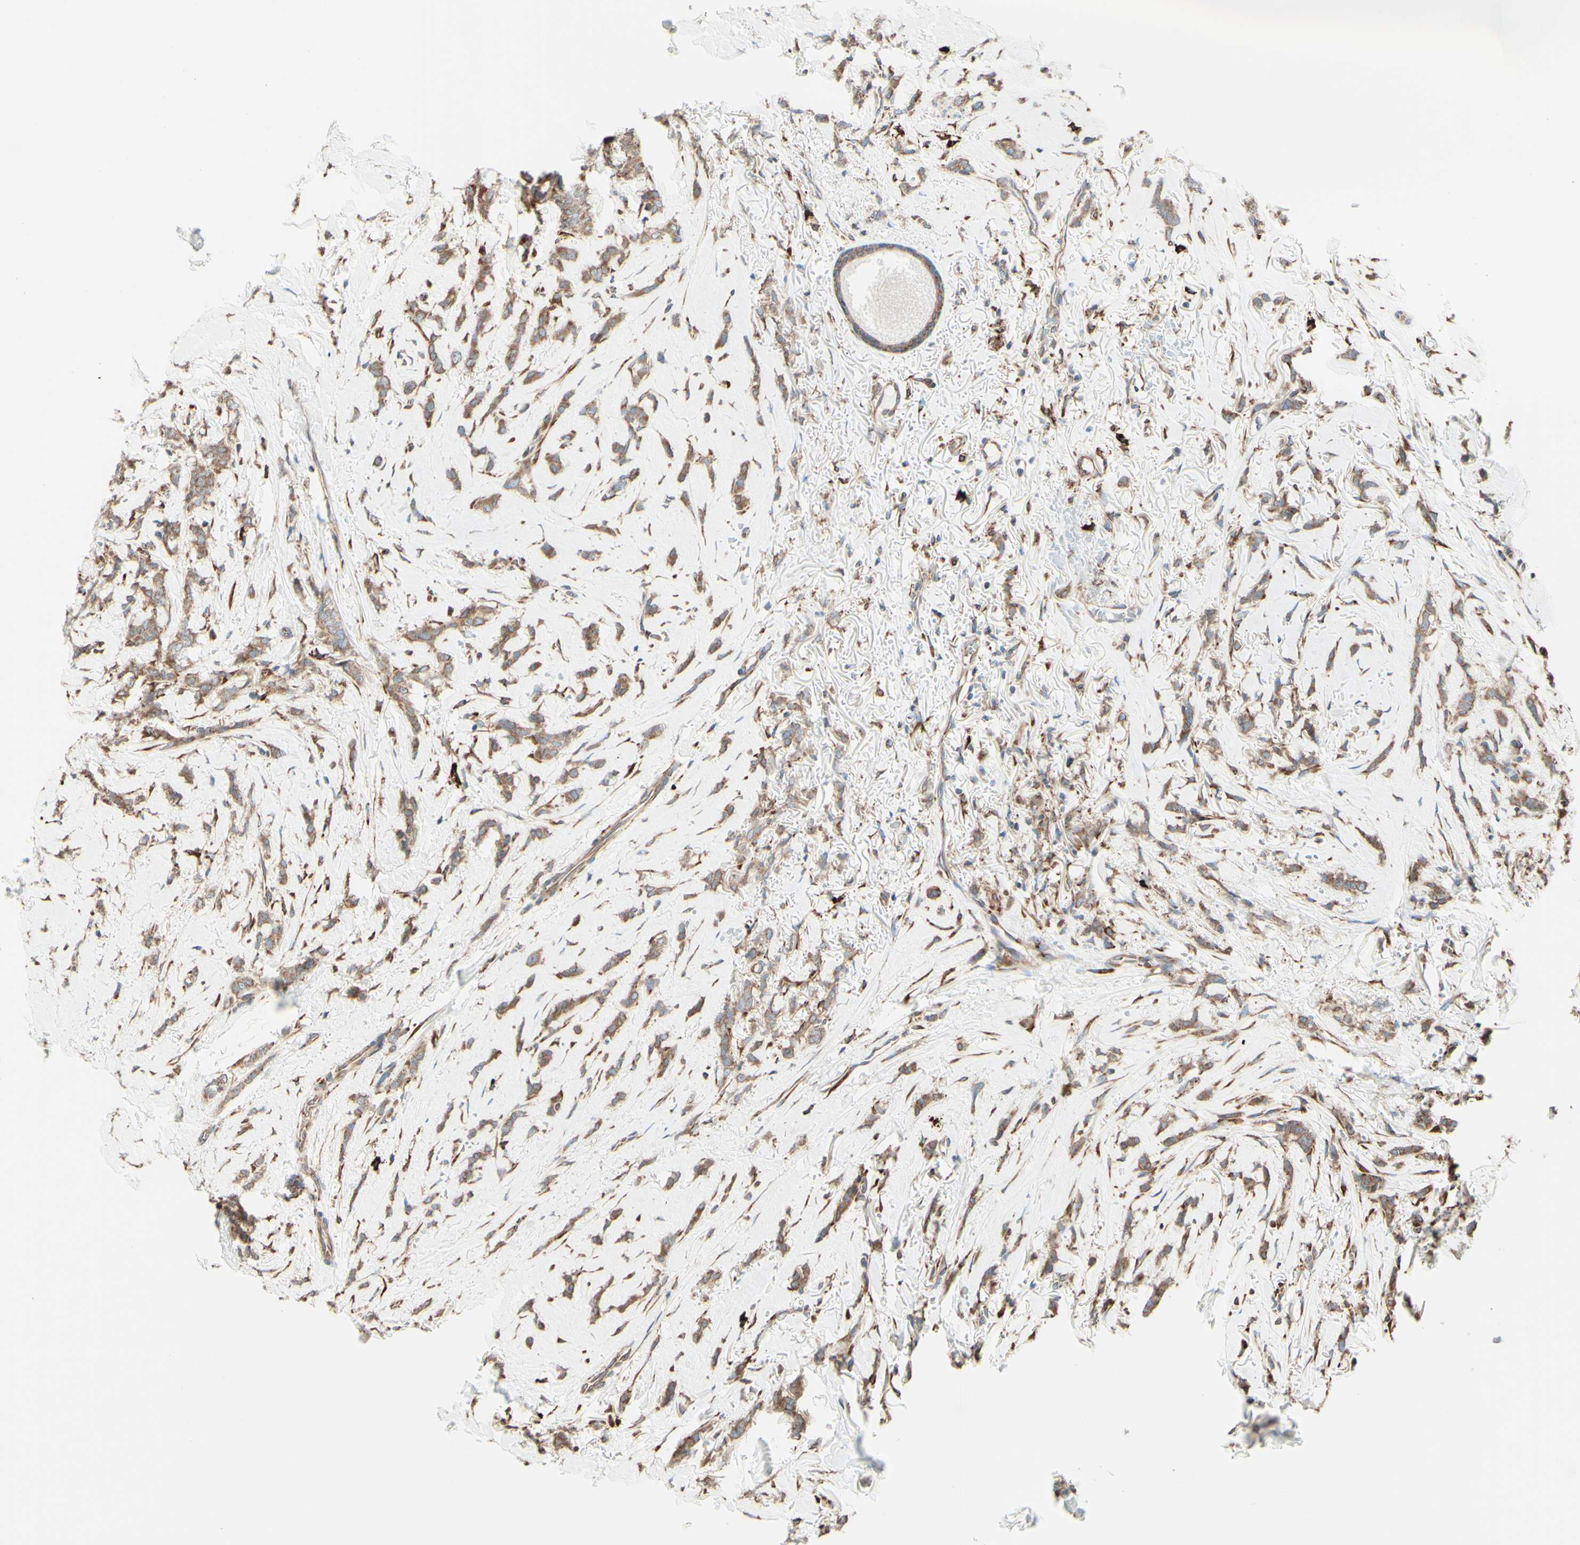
{"staining": {"intensity": "moderate", "quantity": ">75%", "location": "cytoplasmic/membranous"}, "tissue": "breast cancer", "cell_type": "Tumor cells", "image_type": "cancer", "snomed": [{"axis": "morphology", "description": "Lobular carcinoma"}, {"axis": "topography", "description": "Skin"}, {"axis": "topography", "description": "Breast"}], "caption": "Breast cancer stained for a protein (brown) displays moderate cytoplasmic/membranous positive staining in approximately >75% of tumor cells.", "gene": "DNAJB11", "patient": {"sex": "female", "age": 46}}